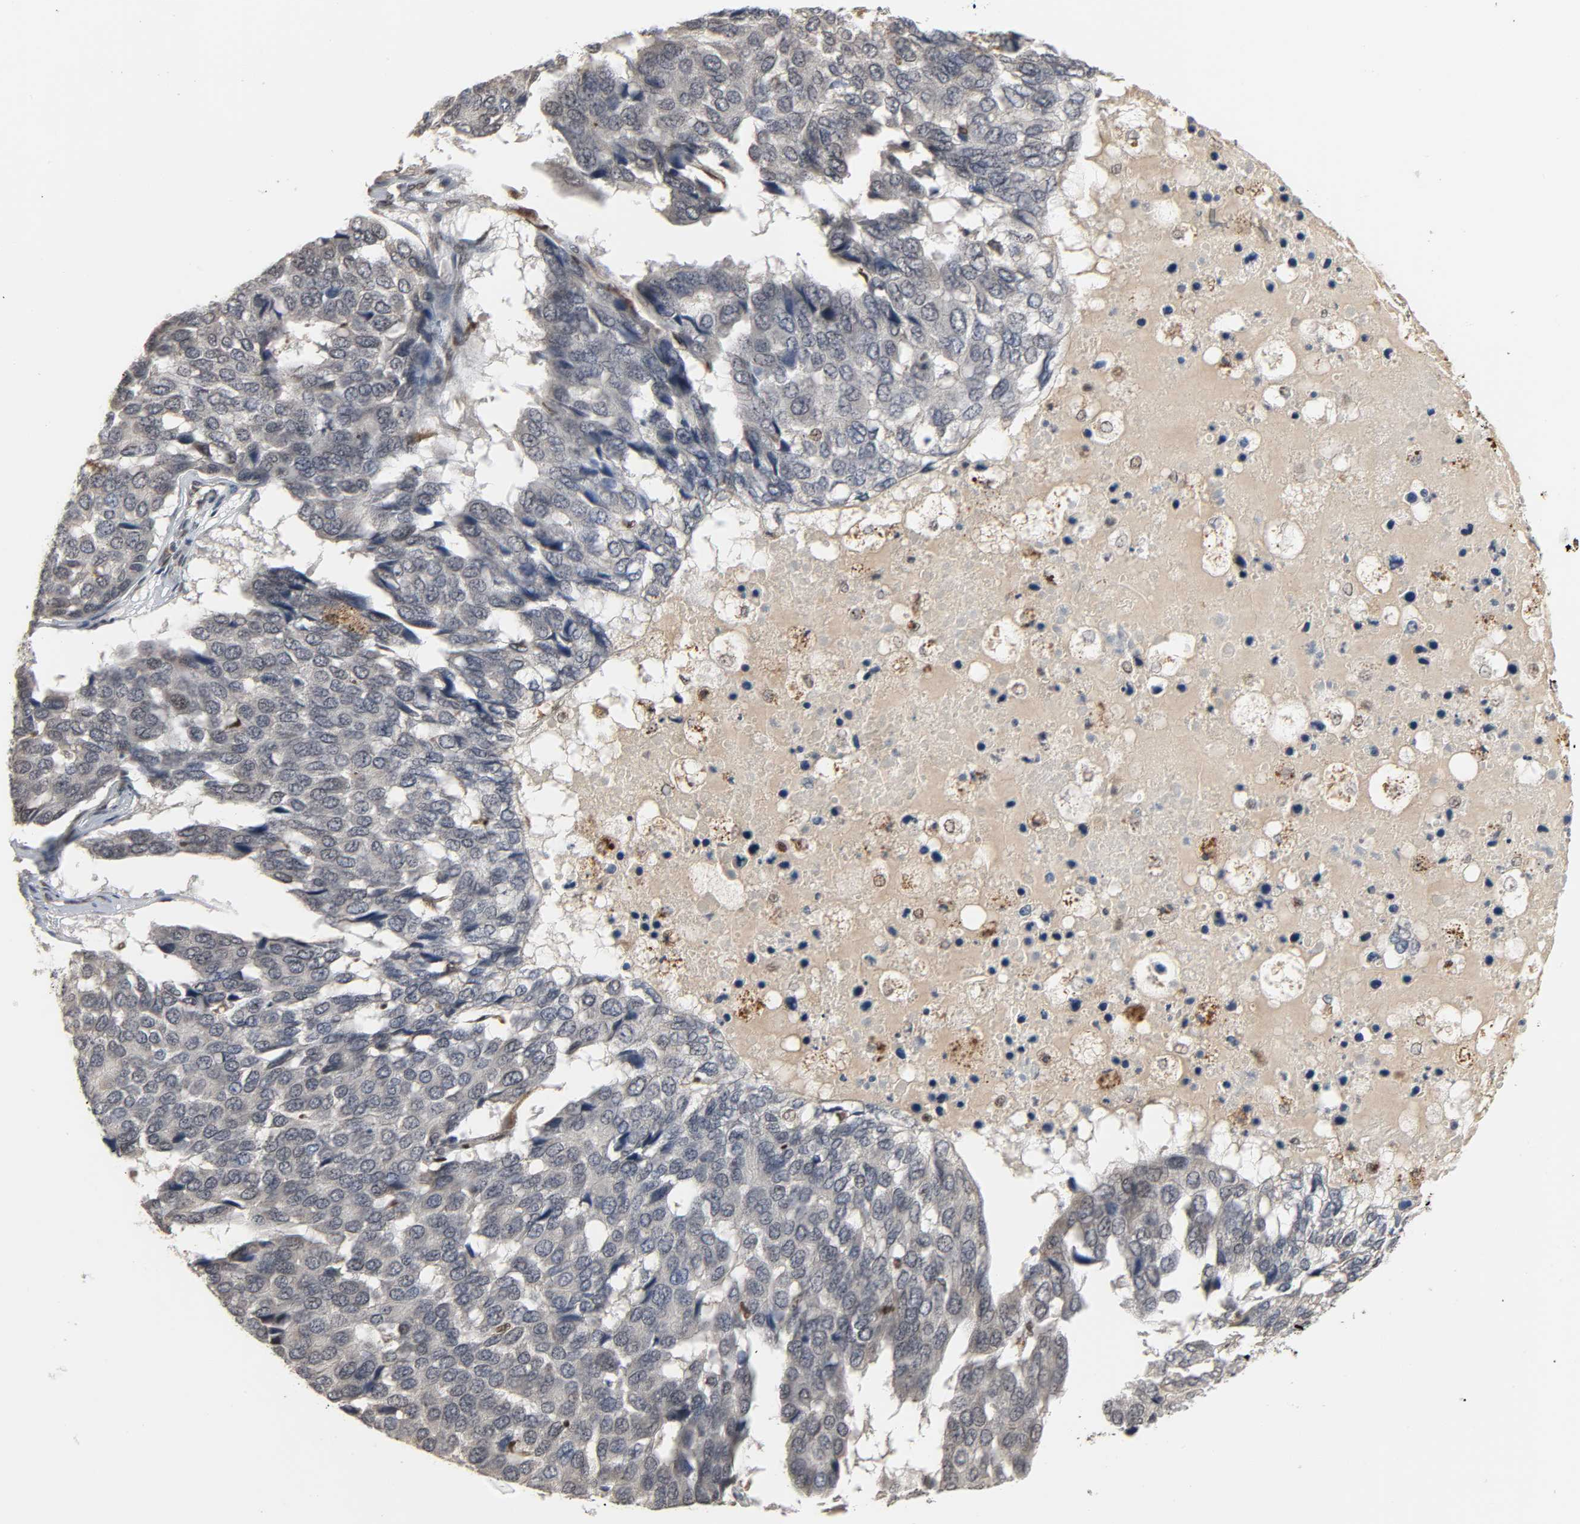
{"staining": {"intensity": "negative", "quantity": "none", "location": "none"}, "tissue": "pancreatic cancer", "cell_type": "Tumor cells", "image_type": "cancer", "snomed": [{"axis": "morphology", "description": "Adenocarcinoma, NOS"}, {"axis": "topography", "description": "Pancreas"}], "caption": "There is no significant expression in tumor cells of pancreatic cancer (adenocarcinoma). (Brightfield microscopy of DAB (3,3'-diaminobenzidine) immunohistochemistry at high magnification).", "gene": "DAZAP1", "patient": {"sex": "male", "age": 50}}